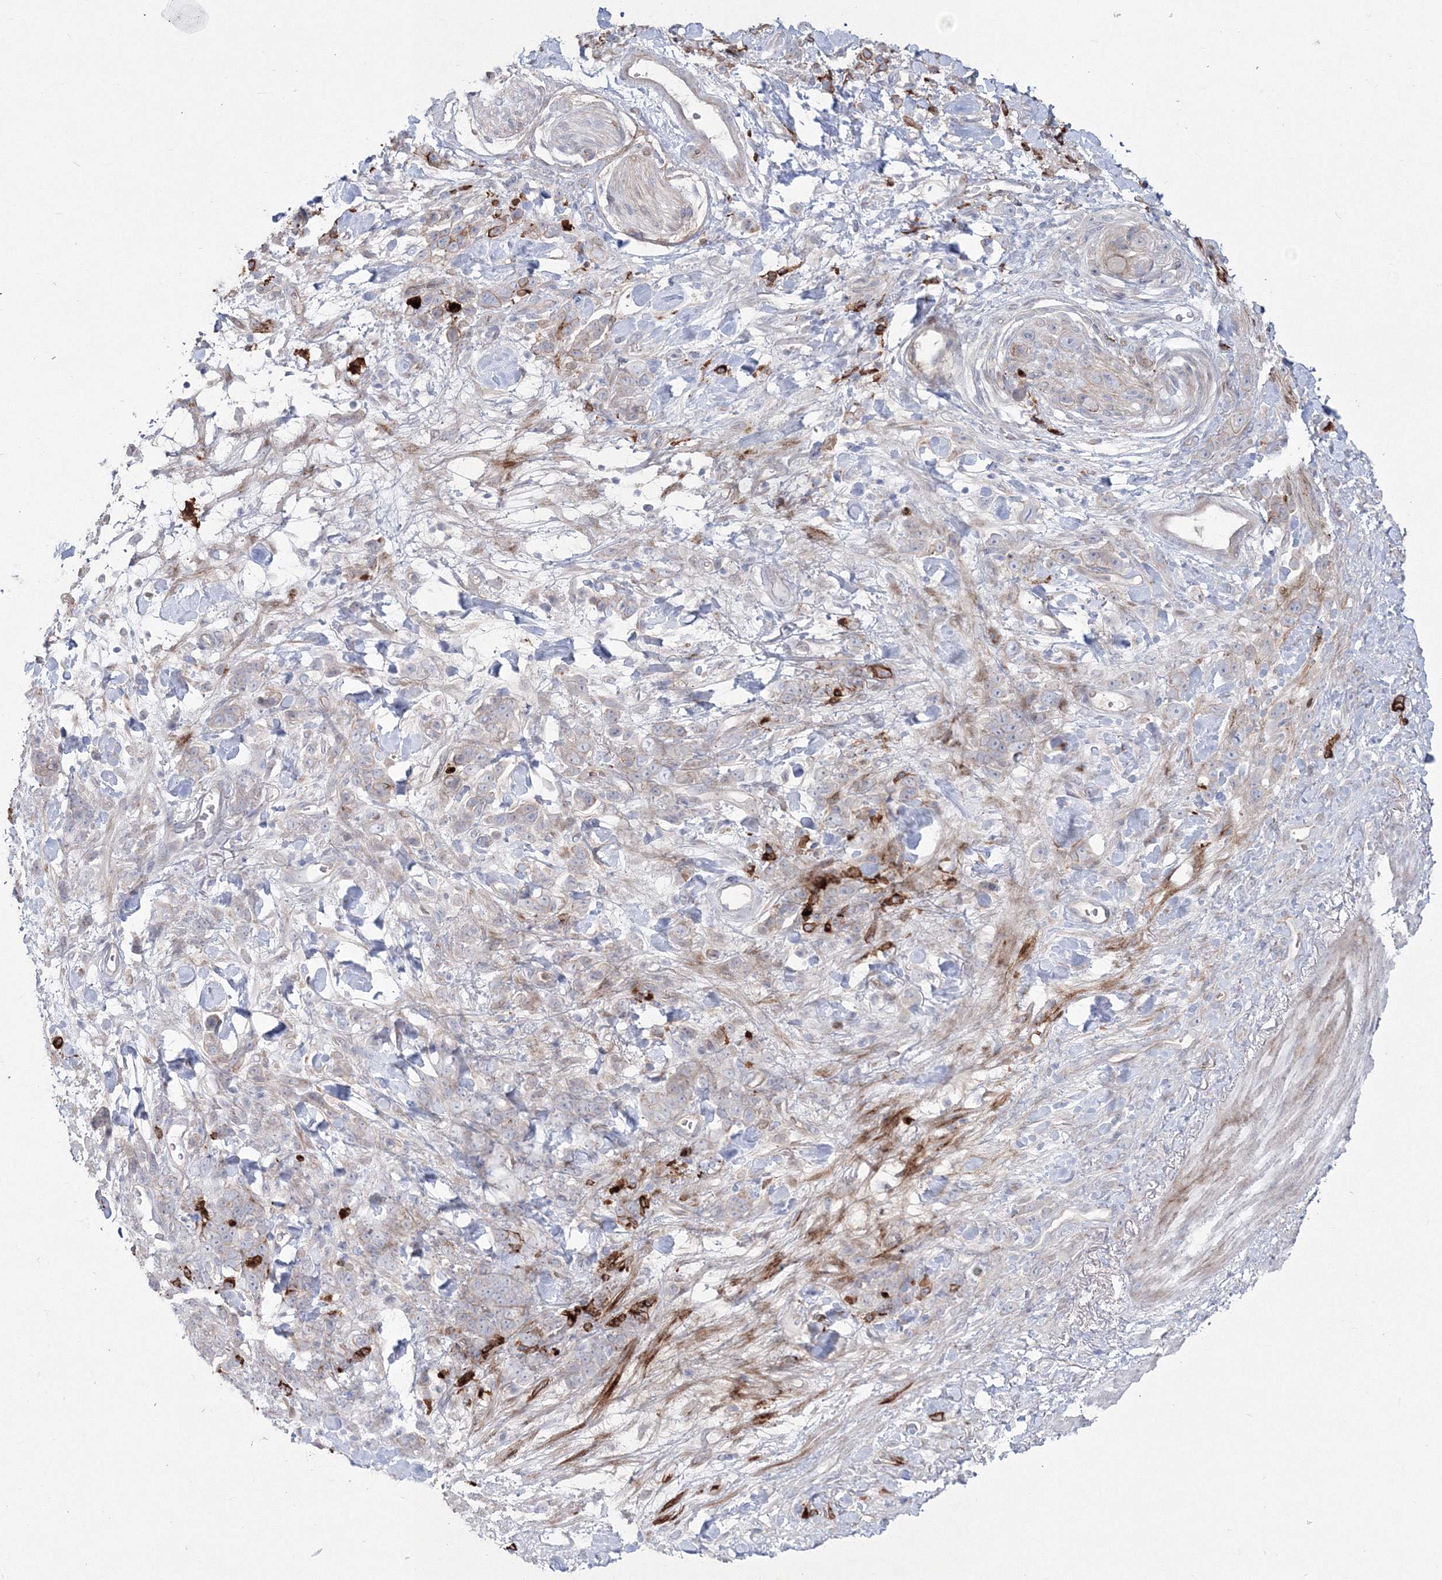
{"staining": {"intensity": "negative", "quantity": "none", "location": "none"}, "tissue": "stomach cancer", "cell_type": "Tumor cells", "image_type": "cancer", "snomed": [{"axis": "morphology", "description": "Normal tissue, NOS"}, {"axis": "morphology", "description": "Adenocarcinoma, NOS"}, {"axis": "topography", "description": "Stomach"}], "caption": "This micrograph is of adenocarcinoma (stomach) stained with immunohistochemistry (IHC) to label a protein in brown with the nuclei are counter-stained blue. There is no positivity in tumor cells.", "gene": "HYAL2", "patient": {"sex": "male", "age": 82}}